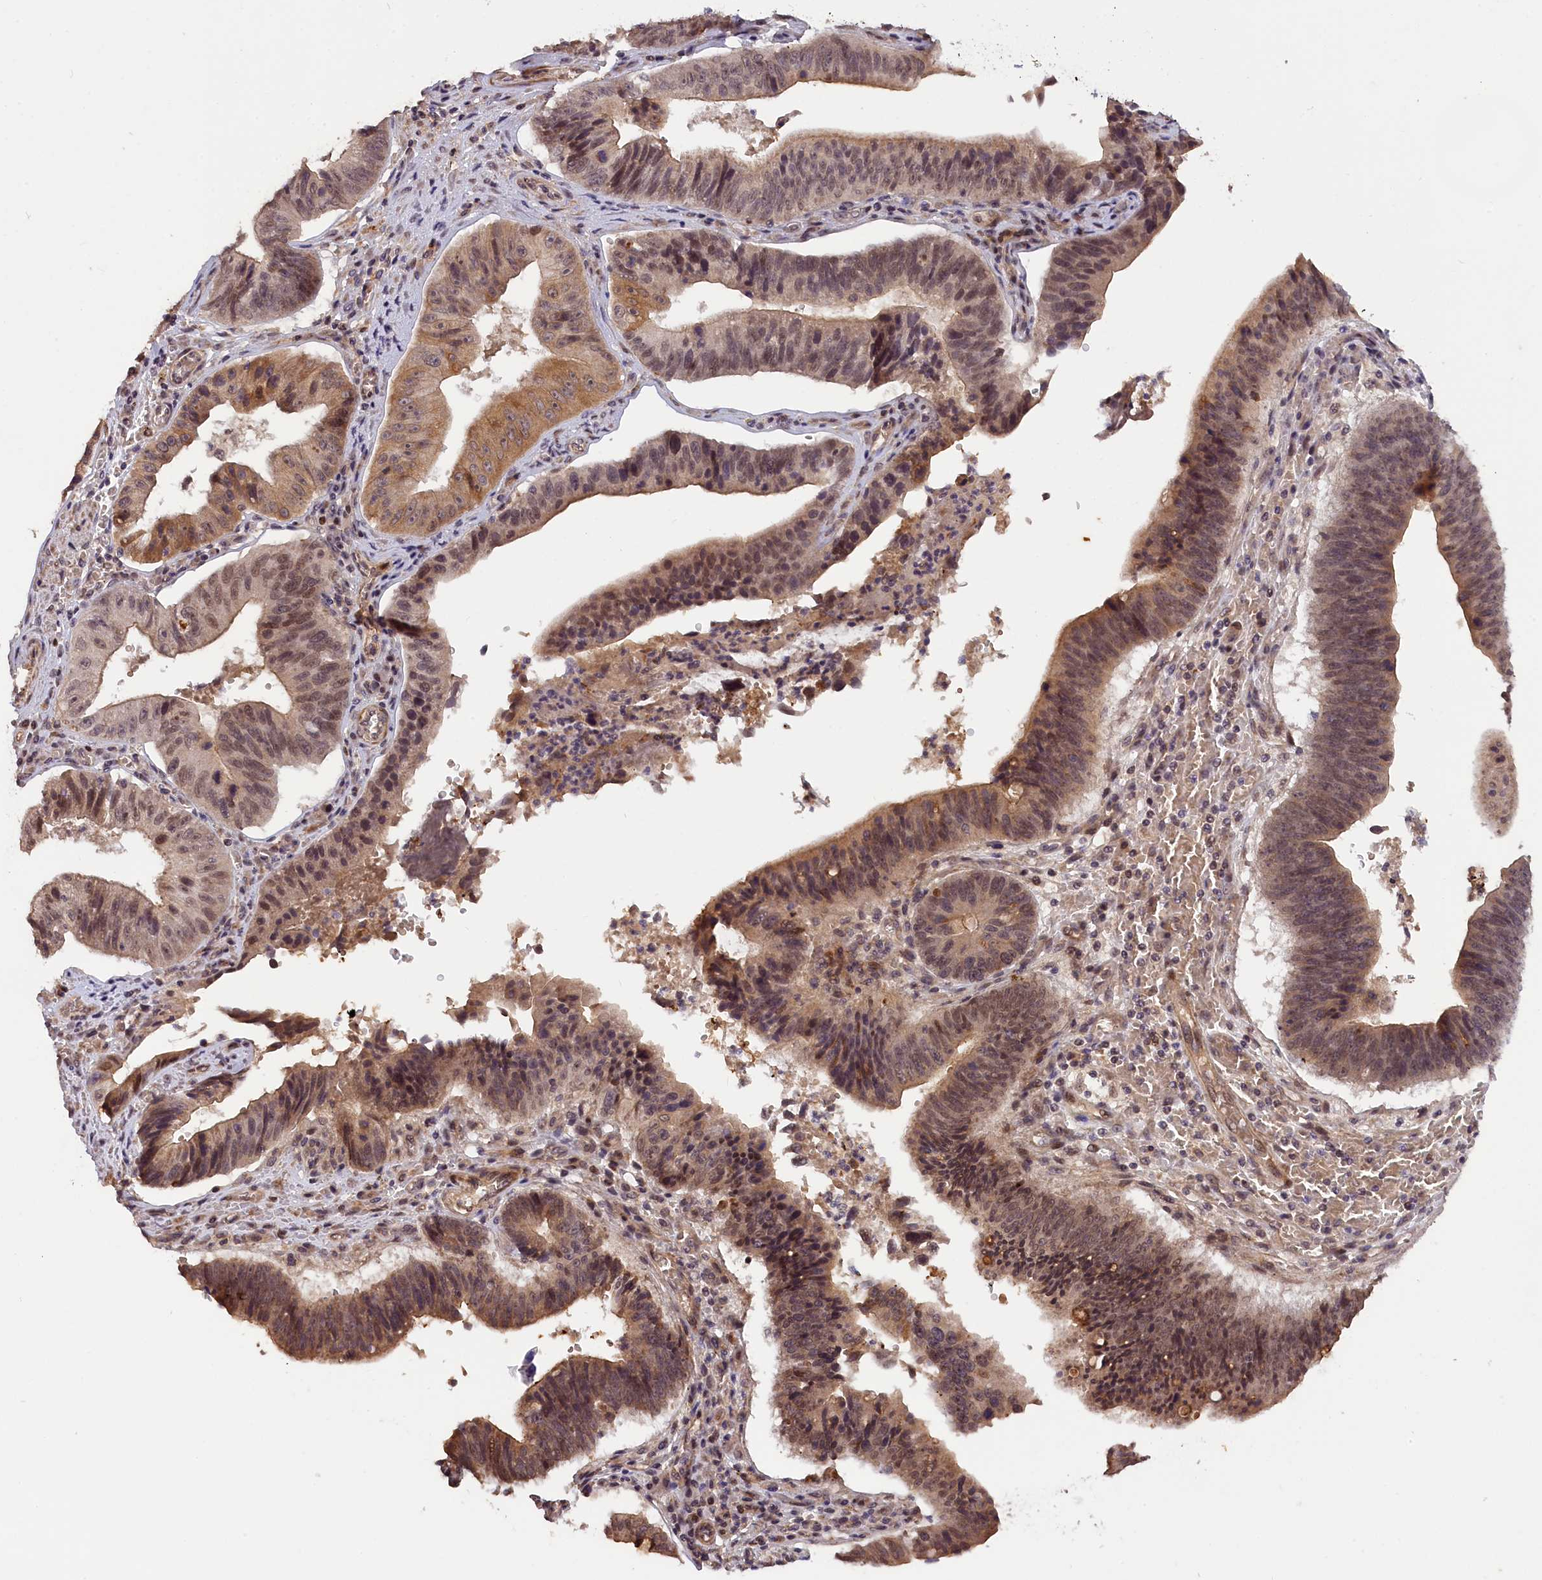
{"staining": {"intensity": "moderate", "quantity": ">75%", "location": "cytoplasmic/membranous,nuclear"}, "tissue": "stomach cancer", "cell_type": "Tumor cells", "image_type": "cancer", "snomed": [{"axis": "morphology", "description": "Adenocarcinoma, NOS"}, {"axis": "topography", "description": "Stomach"}], "caption": "A brown stain highlights moderate cytoplasmic/membranous and nuclear expression of a protein in stomach cancer (adenocarcinoma) tumor cells. The staining was performed using DAB, with brown indicating positive protein expression. Nuclei are stained blue with hematoxylin.", "gene": "ZNF480", "patient": {"sex": "male", "age": 59}}